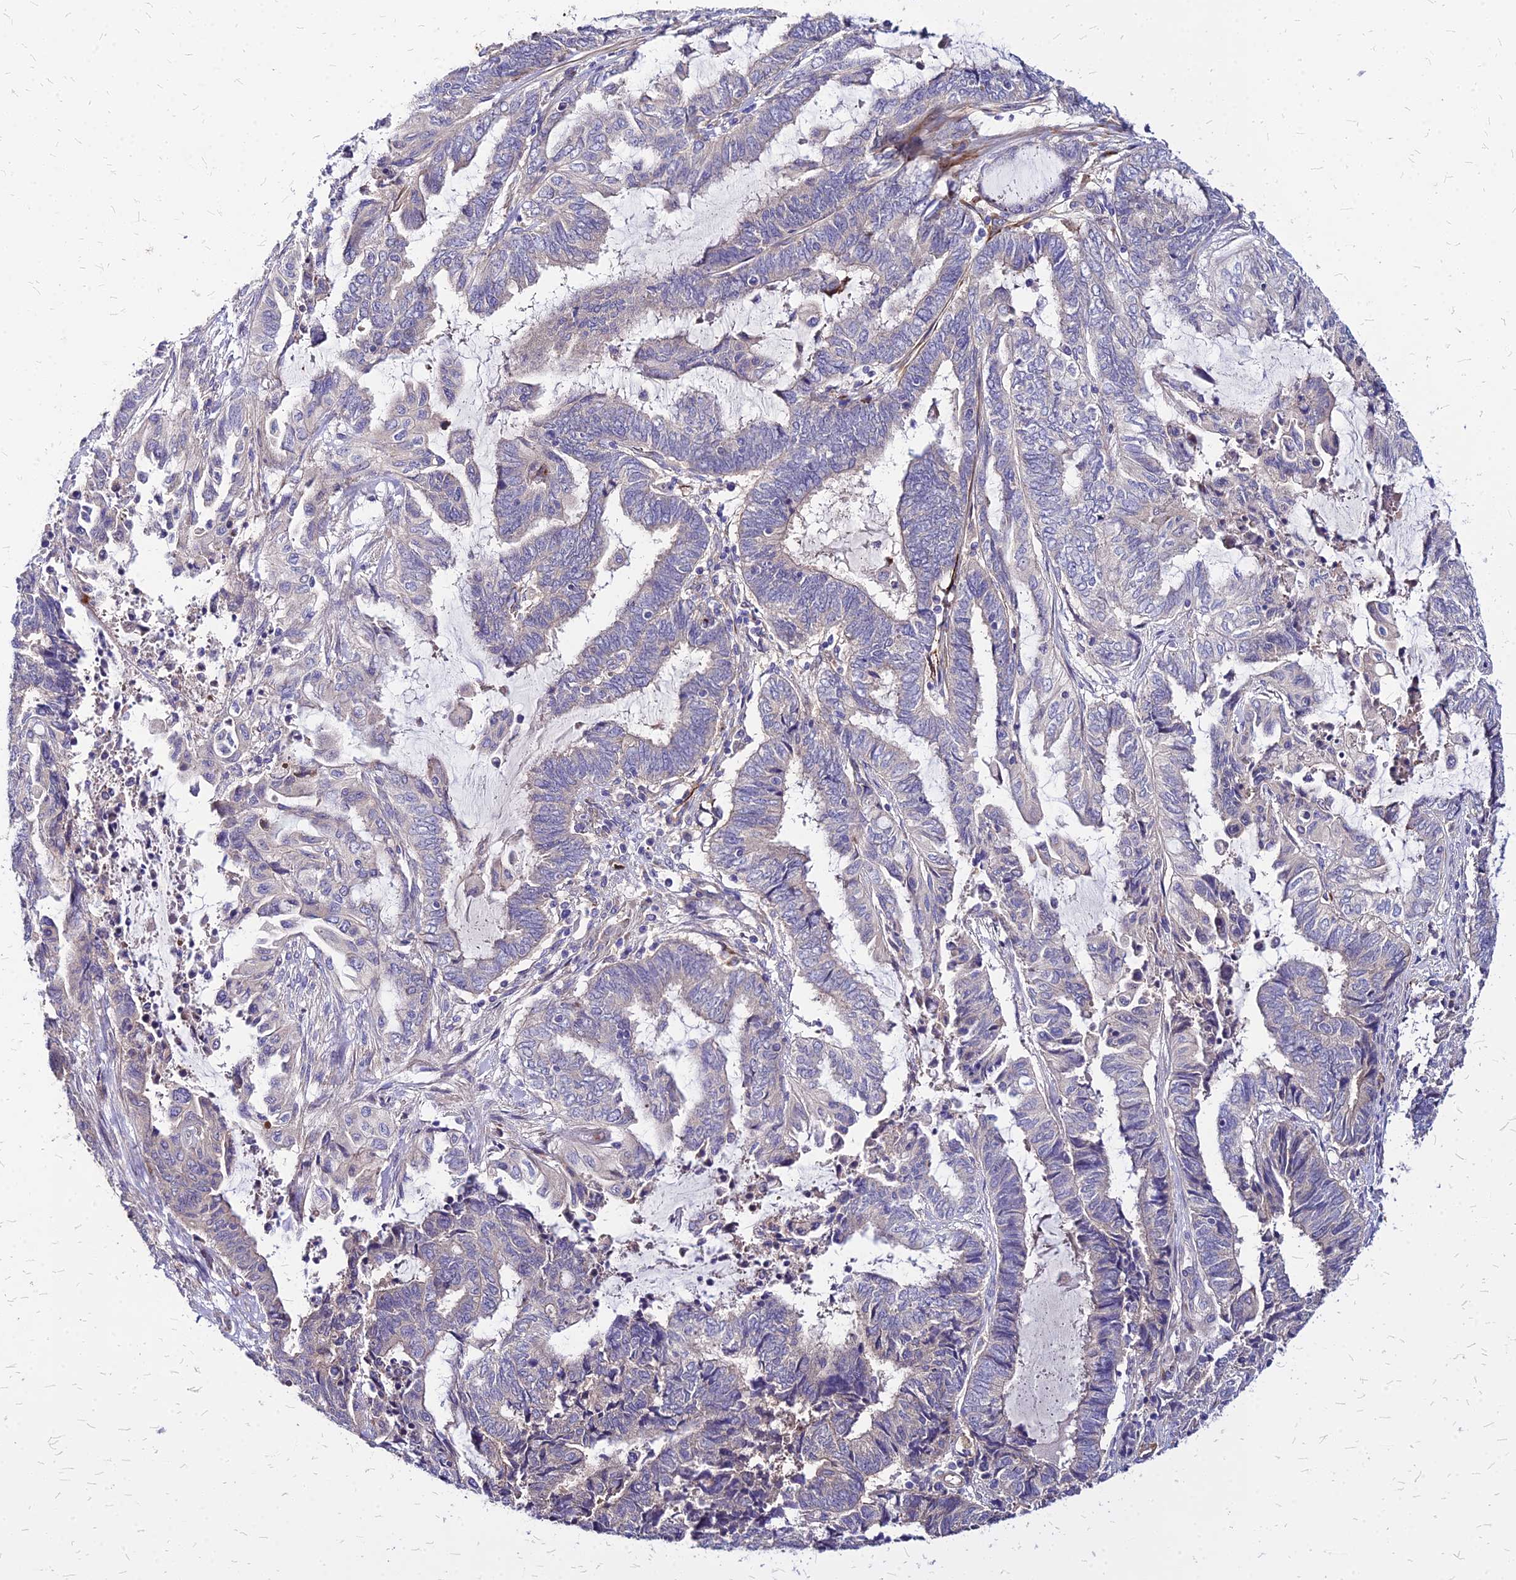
{"staining": {"intensity": "negative", "quantity": "none", "location": "none"}, "tissue": "endometrial cancer", "cell_type": "Tumor cells", "image_type": "cancer", "snomed": [{"axis": "morphology", "description": "Adenocarcinoma, NOS"}, {"axis": "topography", "description": "Uterus"}, {"axis": "topography", "description": "Endometrium"}], "caption": "There is no significant positivity in tumor cells of endometrial adenocarcinoma. (DAB (3,3'-diaminobenzidine) IHC with hematoxylin counter stain).", "gene": "COMMD10", "patient": {"sex": "female", "age": 70}}